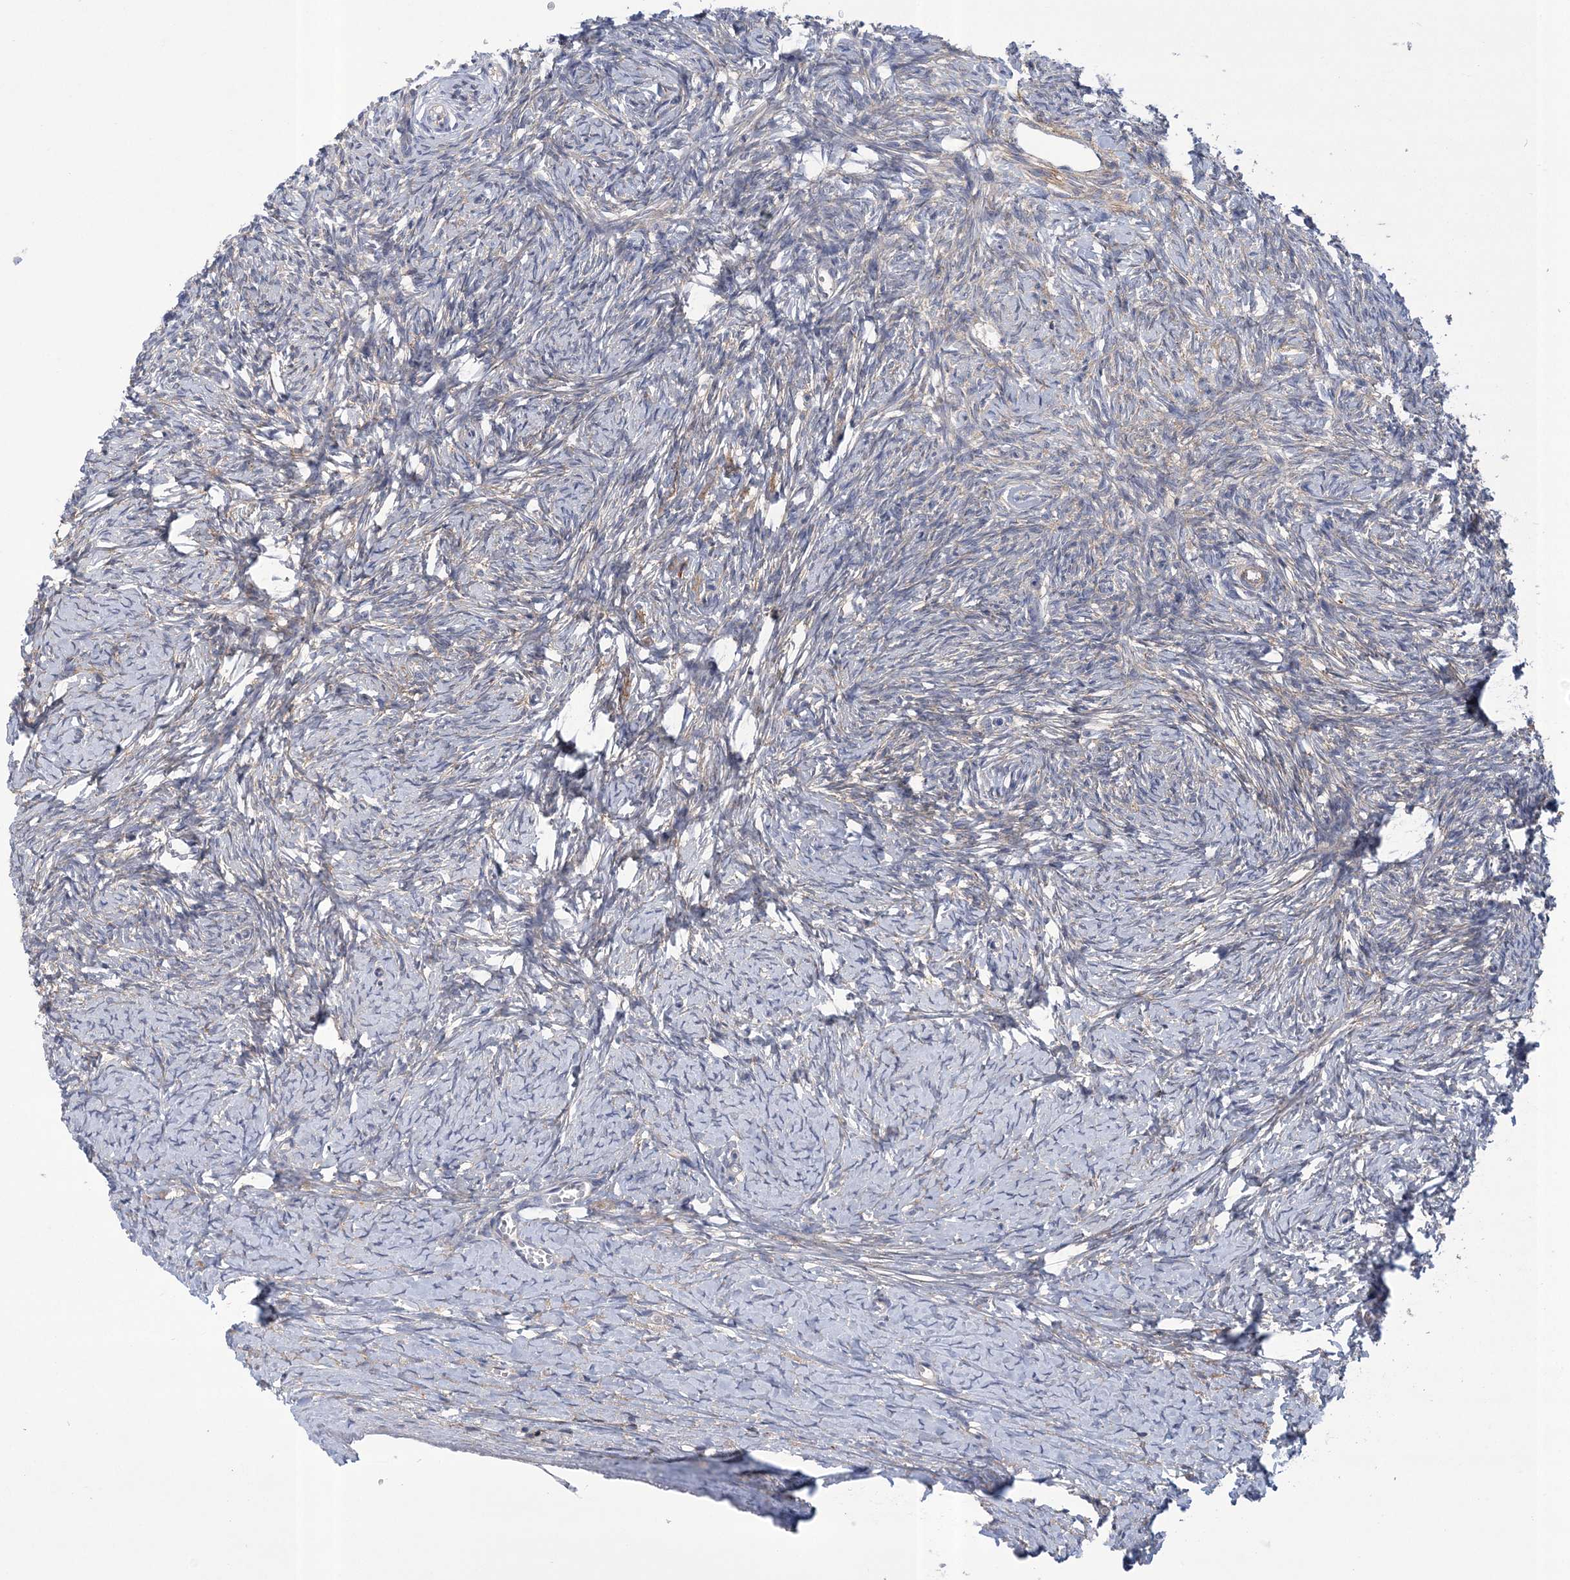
{"staining": {"intensity": "weak", "quantity": "25%-75%", "location": "cytoplasmic/membranous"}, "tissue": "ovary", "cell_type": "Ovarian stroma cells", "image_type": "normal", "snomed": [{"axis": "morphology", "description": "Normal tissue, NOS"}, {"axis": "morphology", "description": "Developmental malformation"}, {"axis": "topography", "description": "Ovary"}], "caption": "Immunohistochemistry (IHC) of benign ovary displays low levels of weak cytoplasmic/membranous staining in about 25%-75% of ovarian stroma cells. (DAB IHC, brown staining for protein, blue staining for nuclei).", "gene": "ARSJ", "patient": {"sex": "female", "age": 39}}